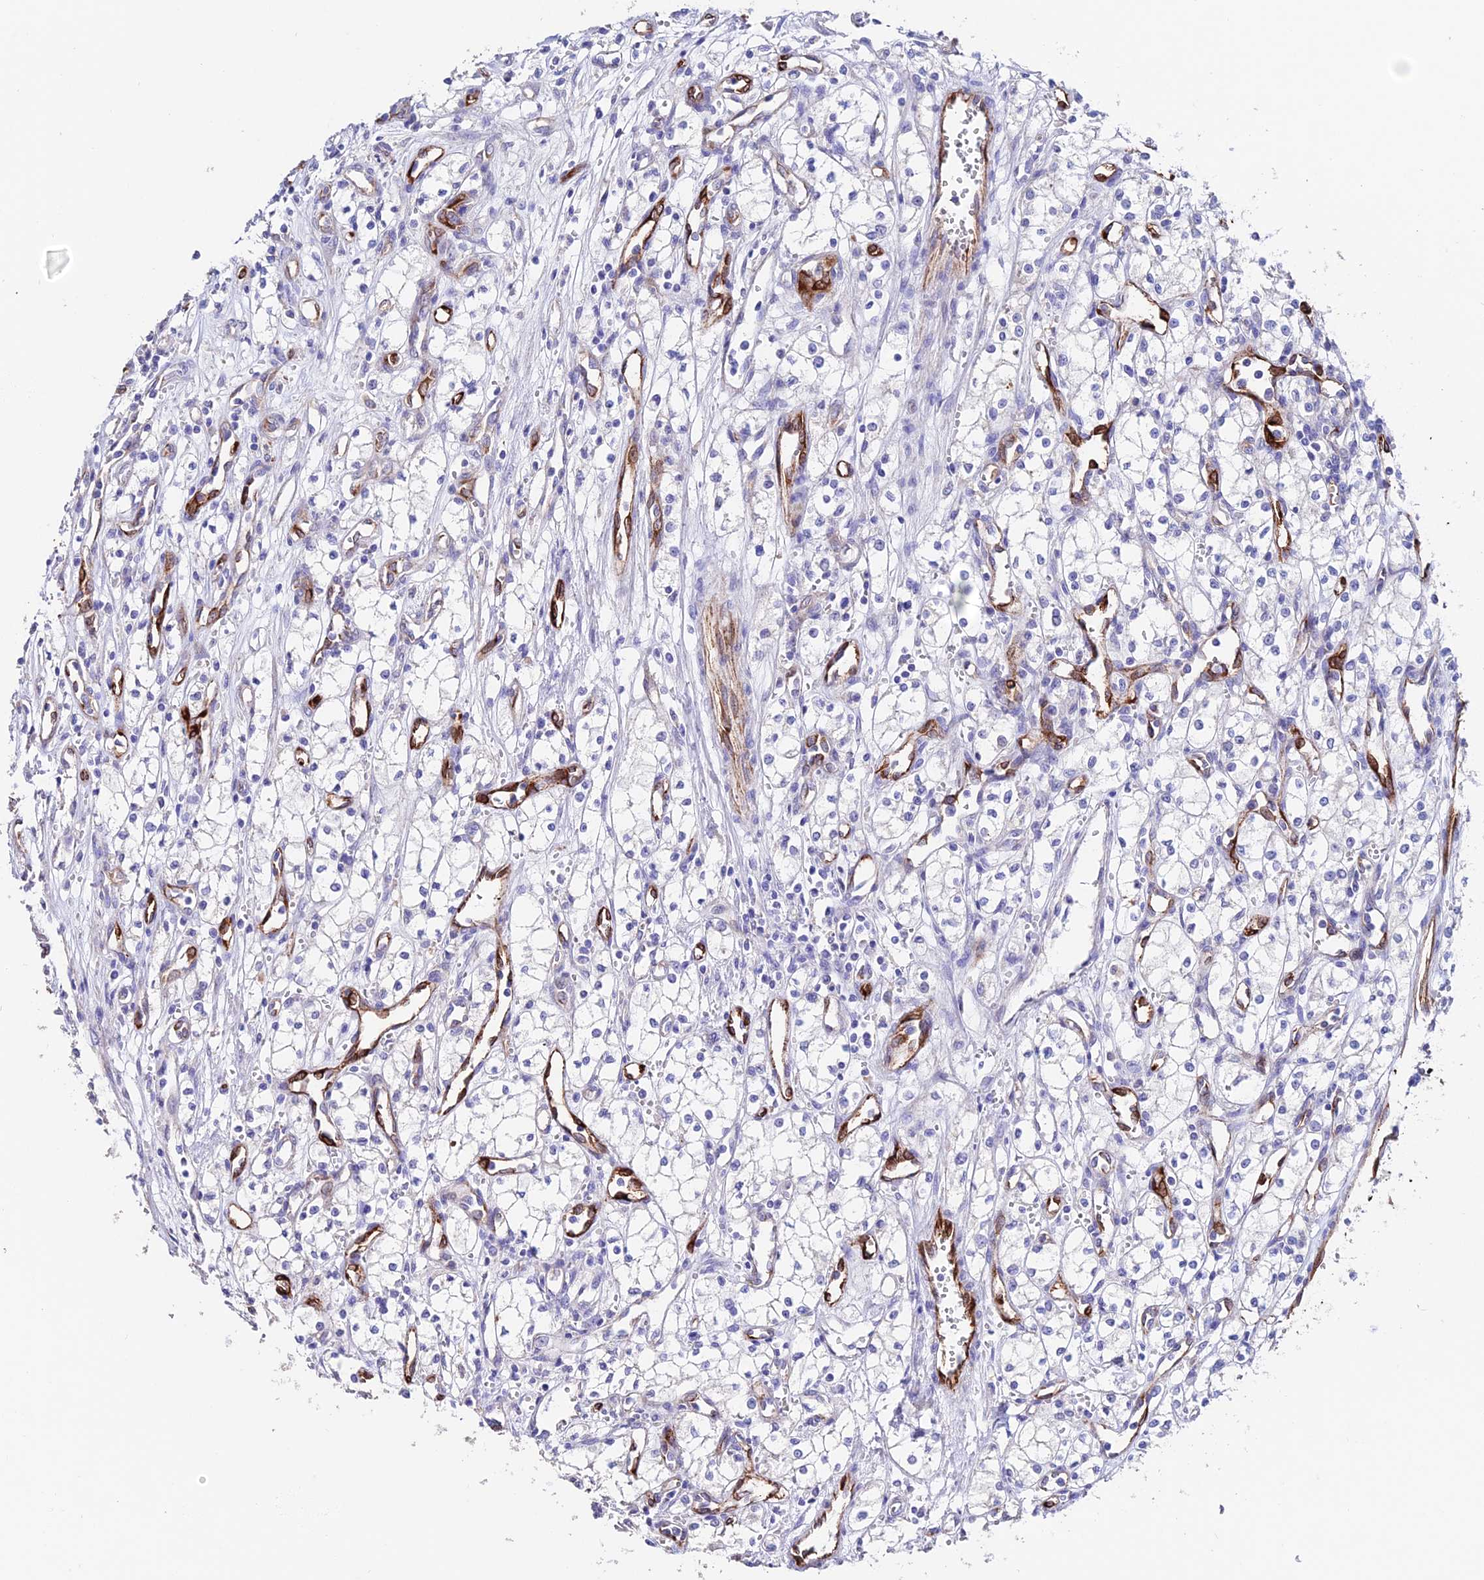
{"staining": {"intensity": "negative", "quantity": "none", "location": "none"}, "tissue": "renal cancer", "cell_type": "Tumor cells", "image_type": "cancer", "snomed": [{"axis": "morphology", "description": "Adenocarcinoma, NOS"}, {"axis": "topography", "description": "Kidney"}], "caption": "Renal cancer stained for a protein using immunohistochemistry displays no staining tumor cells.", "gene": "ESM1", "patient": {"sex": "male", "age": 59}}